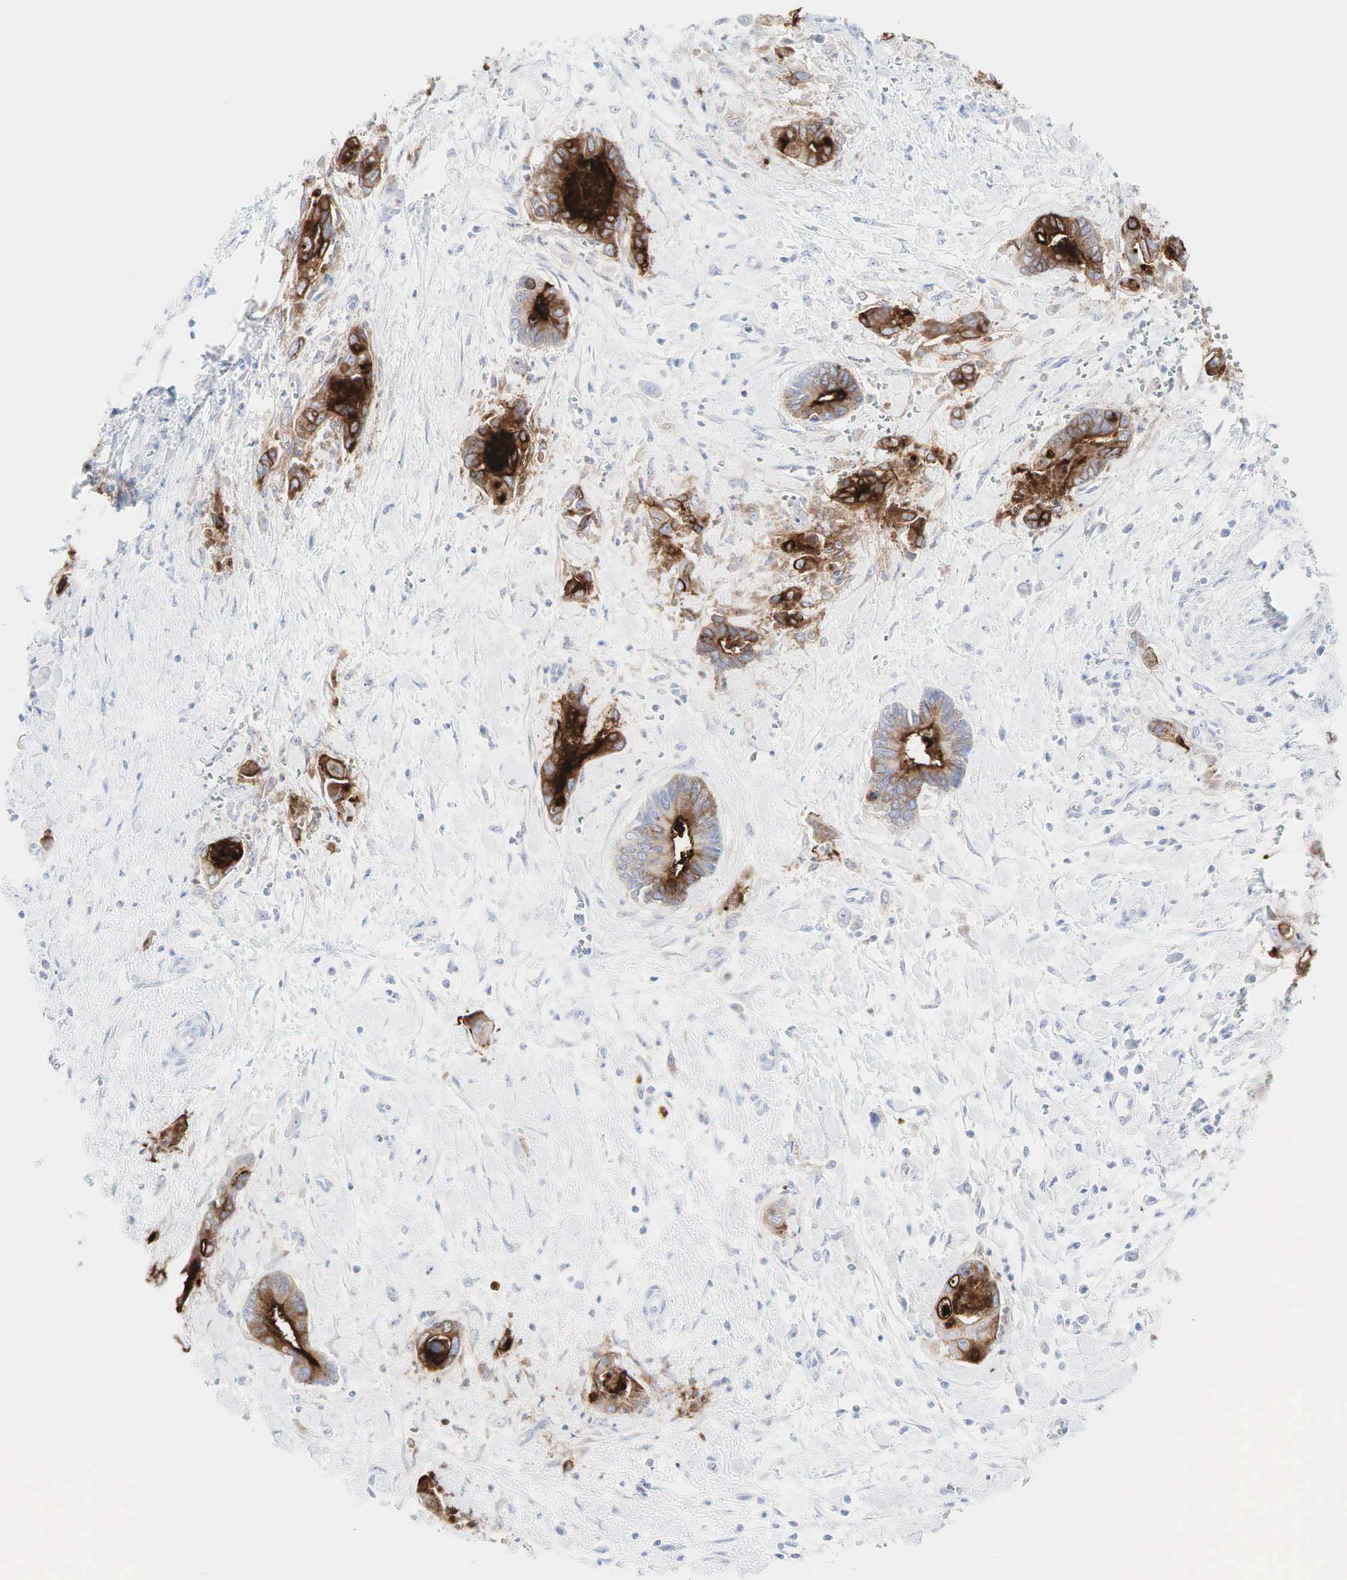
{"staining": {"intensity": "moderate", "quantity": "25%-75%", "location": "cytoplasmic/membranous"}, "tissue": "pancreatic cancer", "cell_type": "Tumor cells", "image_type": "cancer", "snomed": [{"axis": "morphology", "description": "Adenocarcinoma, NOS"}, {"axis": "topography", "description": "Pancreas"}], "caption": "Immunohistochemical staining of human adenocarcinoma (pancreatic) exhibits medium levels of moderate cytoplasmic/membranous protein expression in about 25%-75% of tumor cells.", "gene": "CEACAM5", "patient": {"sex": "female", "age": 70}}